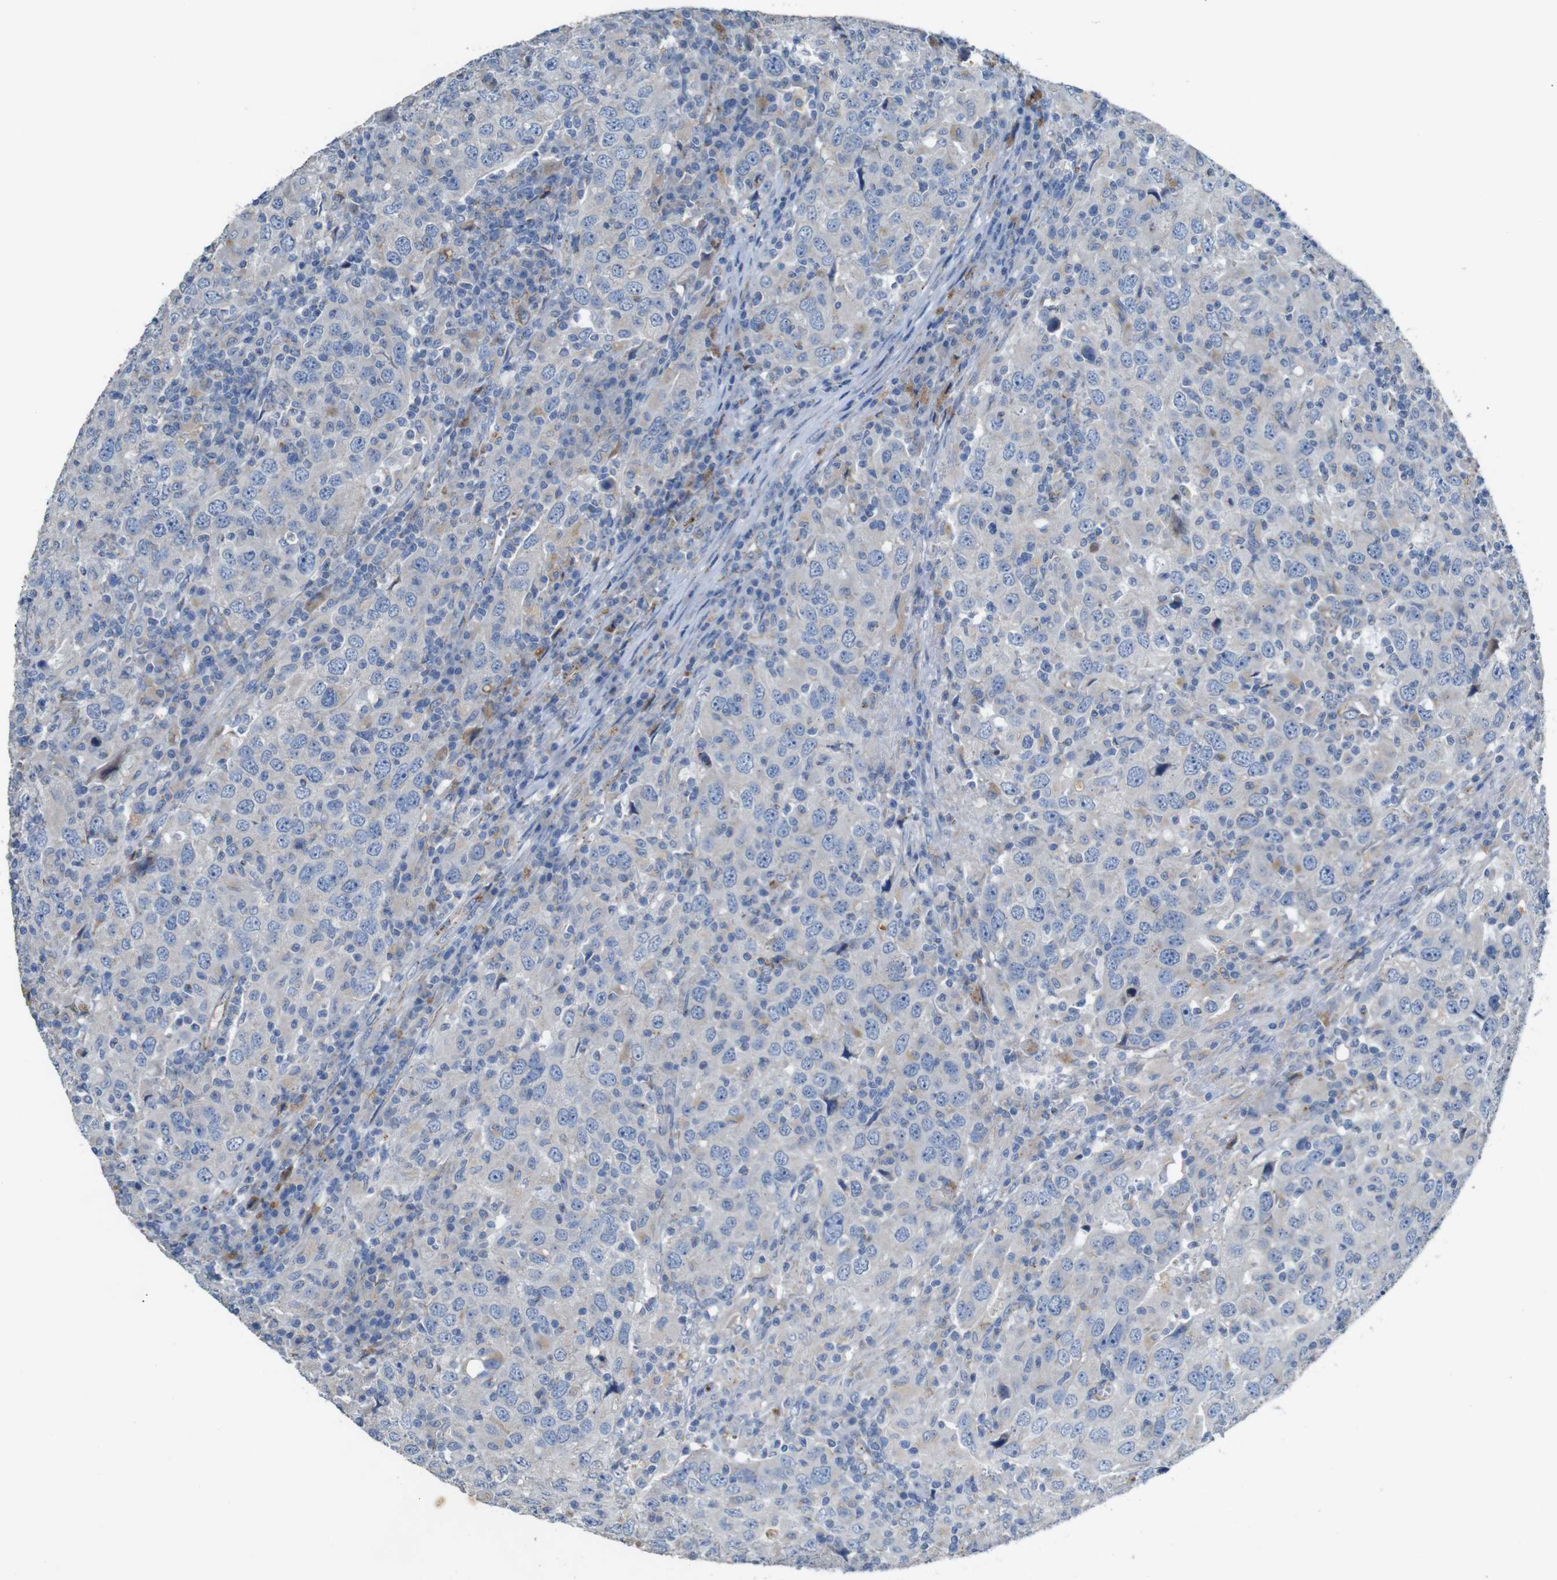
{"staining": {"intensity": "negative", "quantity": "none", "location": "none"}, "tissue": "head and neck cancer", "cell_type": "Tumor cells", "image_type": "cancer", "snomed": [{"axis": "morphology", "description": "Adenocarcinoma, NOS"}, {"axis": "topography", "description": "Salivary gland"}, {"axis": "topography", "description": "Head-Neck"}], "caption": "Human head and neck adenocarcinoma stained for a protein using IHC displays no staining in tumor cells.", "gene": "NHLRC3", "patient": {"sex": "female", "age": 65}}